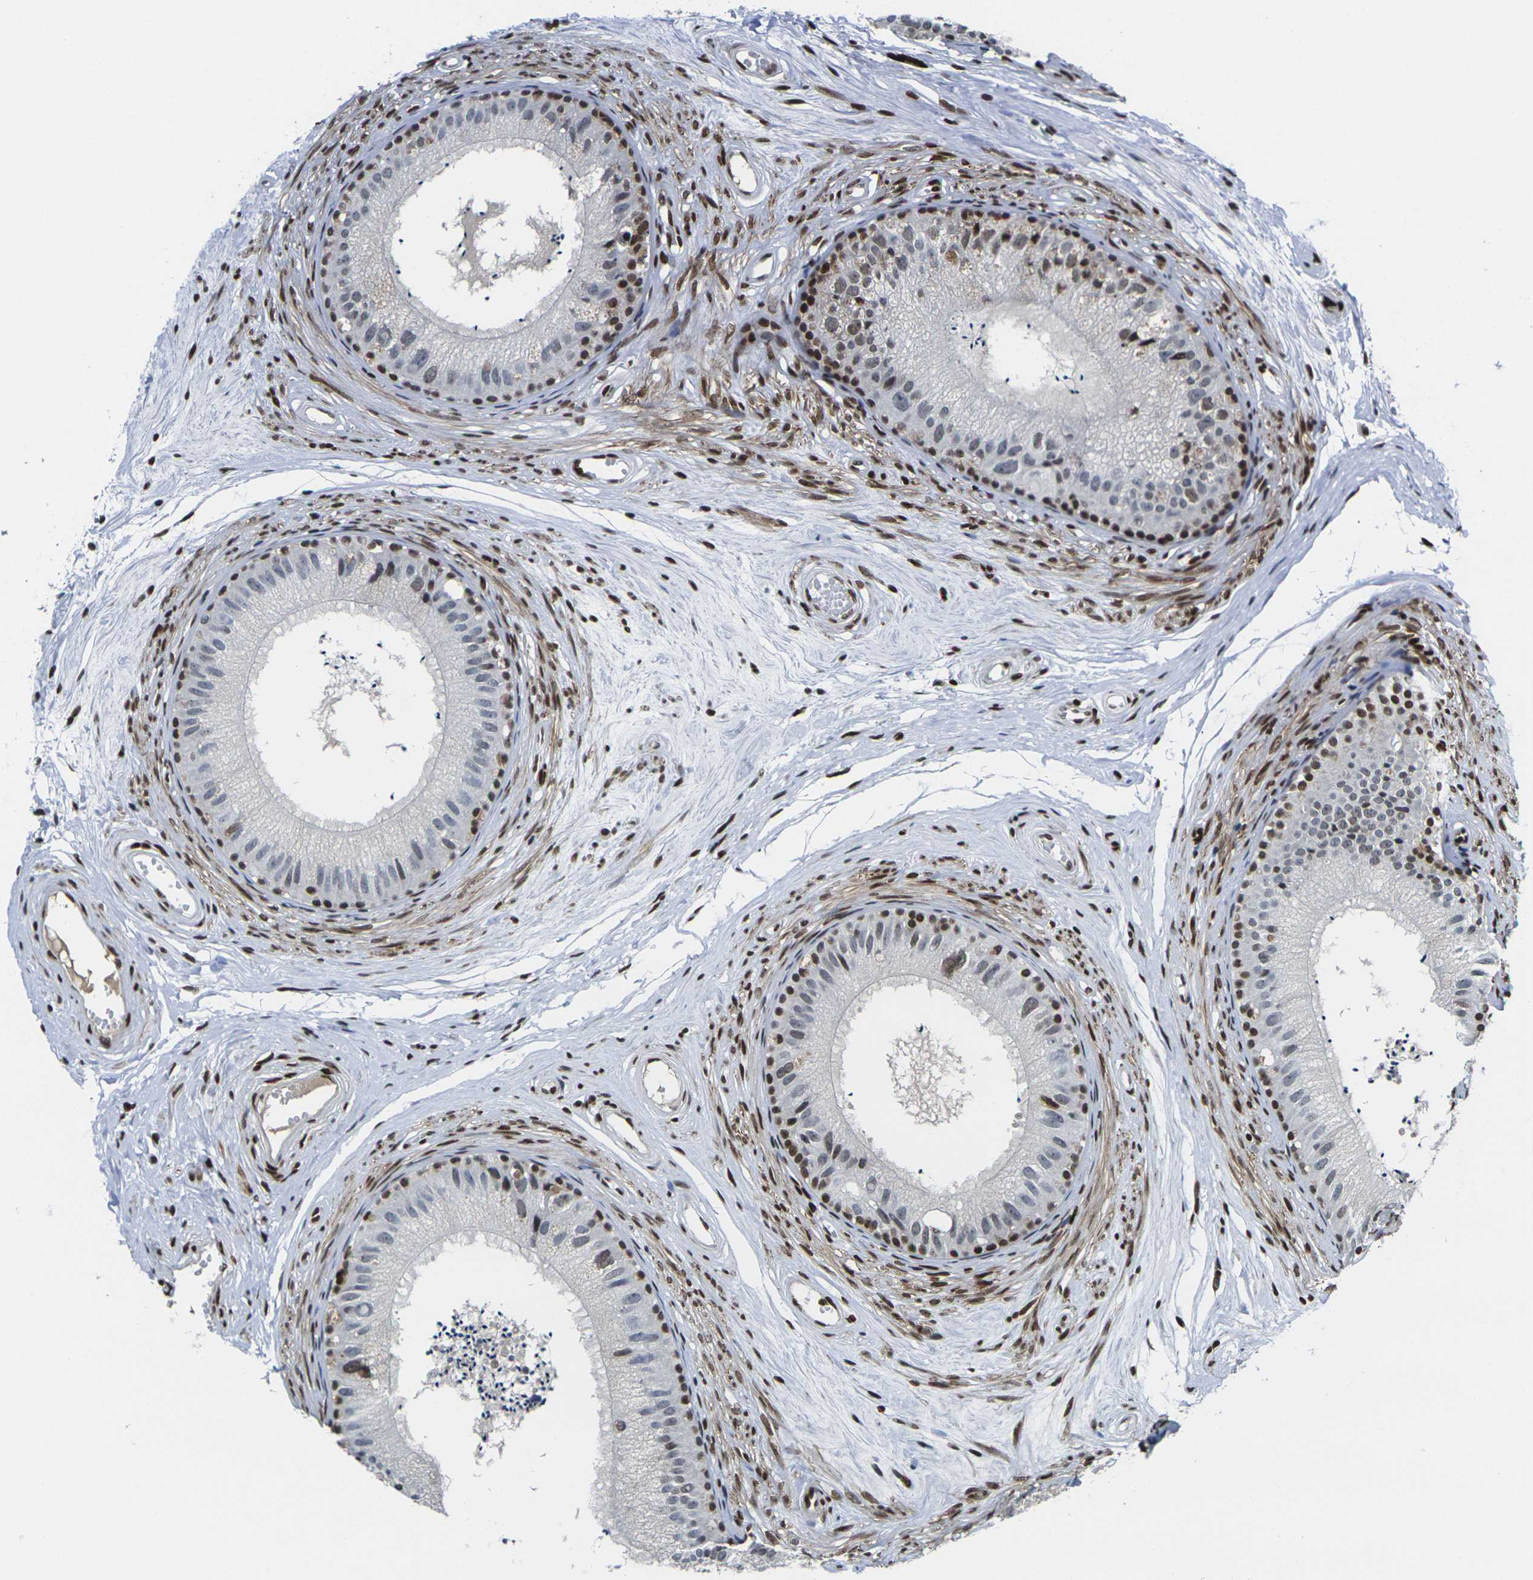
{"staining": {"intensity": "moderate", "quantity": "25%-75%", "location": "nuclear"}, "tissue": "epididymis", "cell_type": "Glandular cells", "image_type": "normal", "snomed": [{"axis": "morphology", "description": "Normal tissue, NOS"}, {"axis": "topography", "description": "Epididymis"}], "caption": "Immunohistochemical staining of unremarkable human epididymis displays 25%-75% levels of moderate nuclear protein expression in approximately 25%-75% of glandular cells. The staining is performed using DAB brown chromogen to label protein expression. The nuclei are counter-stained blue using hematoxylin.", "gene": "H1", "patient": {"sex": "male", "age": 56}}